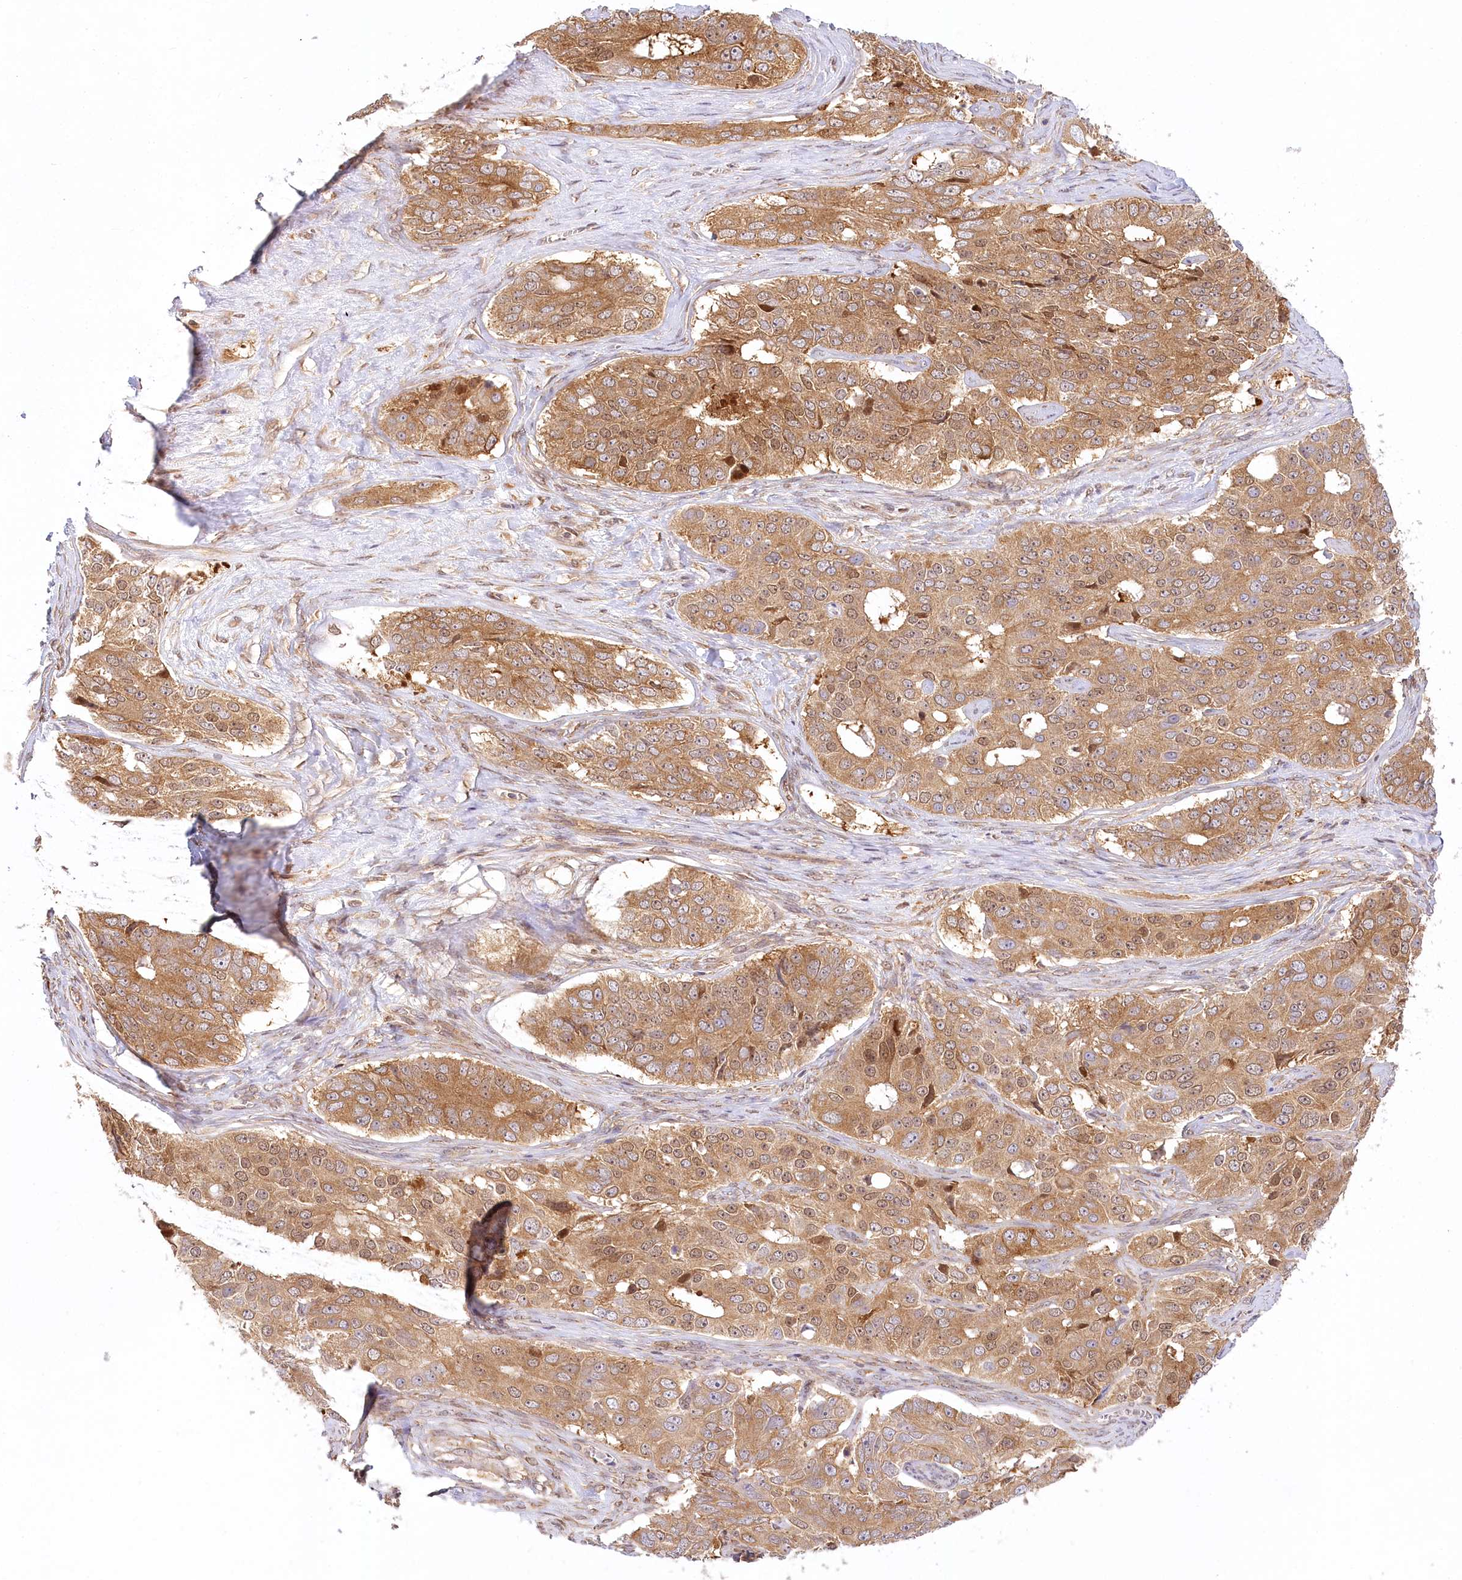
{"staining": {"intensity": "moderate", "quantity": ">75%", "location": "cytoplasmic/membranous"}, "tissue": "ovarian cancer", "cell_type": "Tumor cells", "image_type": "cancer", "snomed": [{"axis": "morphology", "description": "Carcinoma, endometroid"}, {"axis": "topography", "description": "Ovary"}], "caption": "Immunohistochemistry (IHC) (DAB) staining of endometroid carcinoma (ovarian) demonstrates moderate cytoplasmic/membranous protein expression in about >75% of tumor cells.", "gene": "INPP4B", "patient": {"sex": "female", "age": 51}}